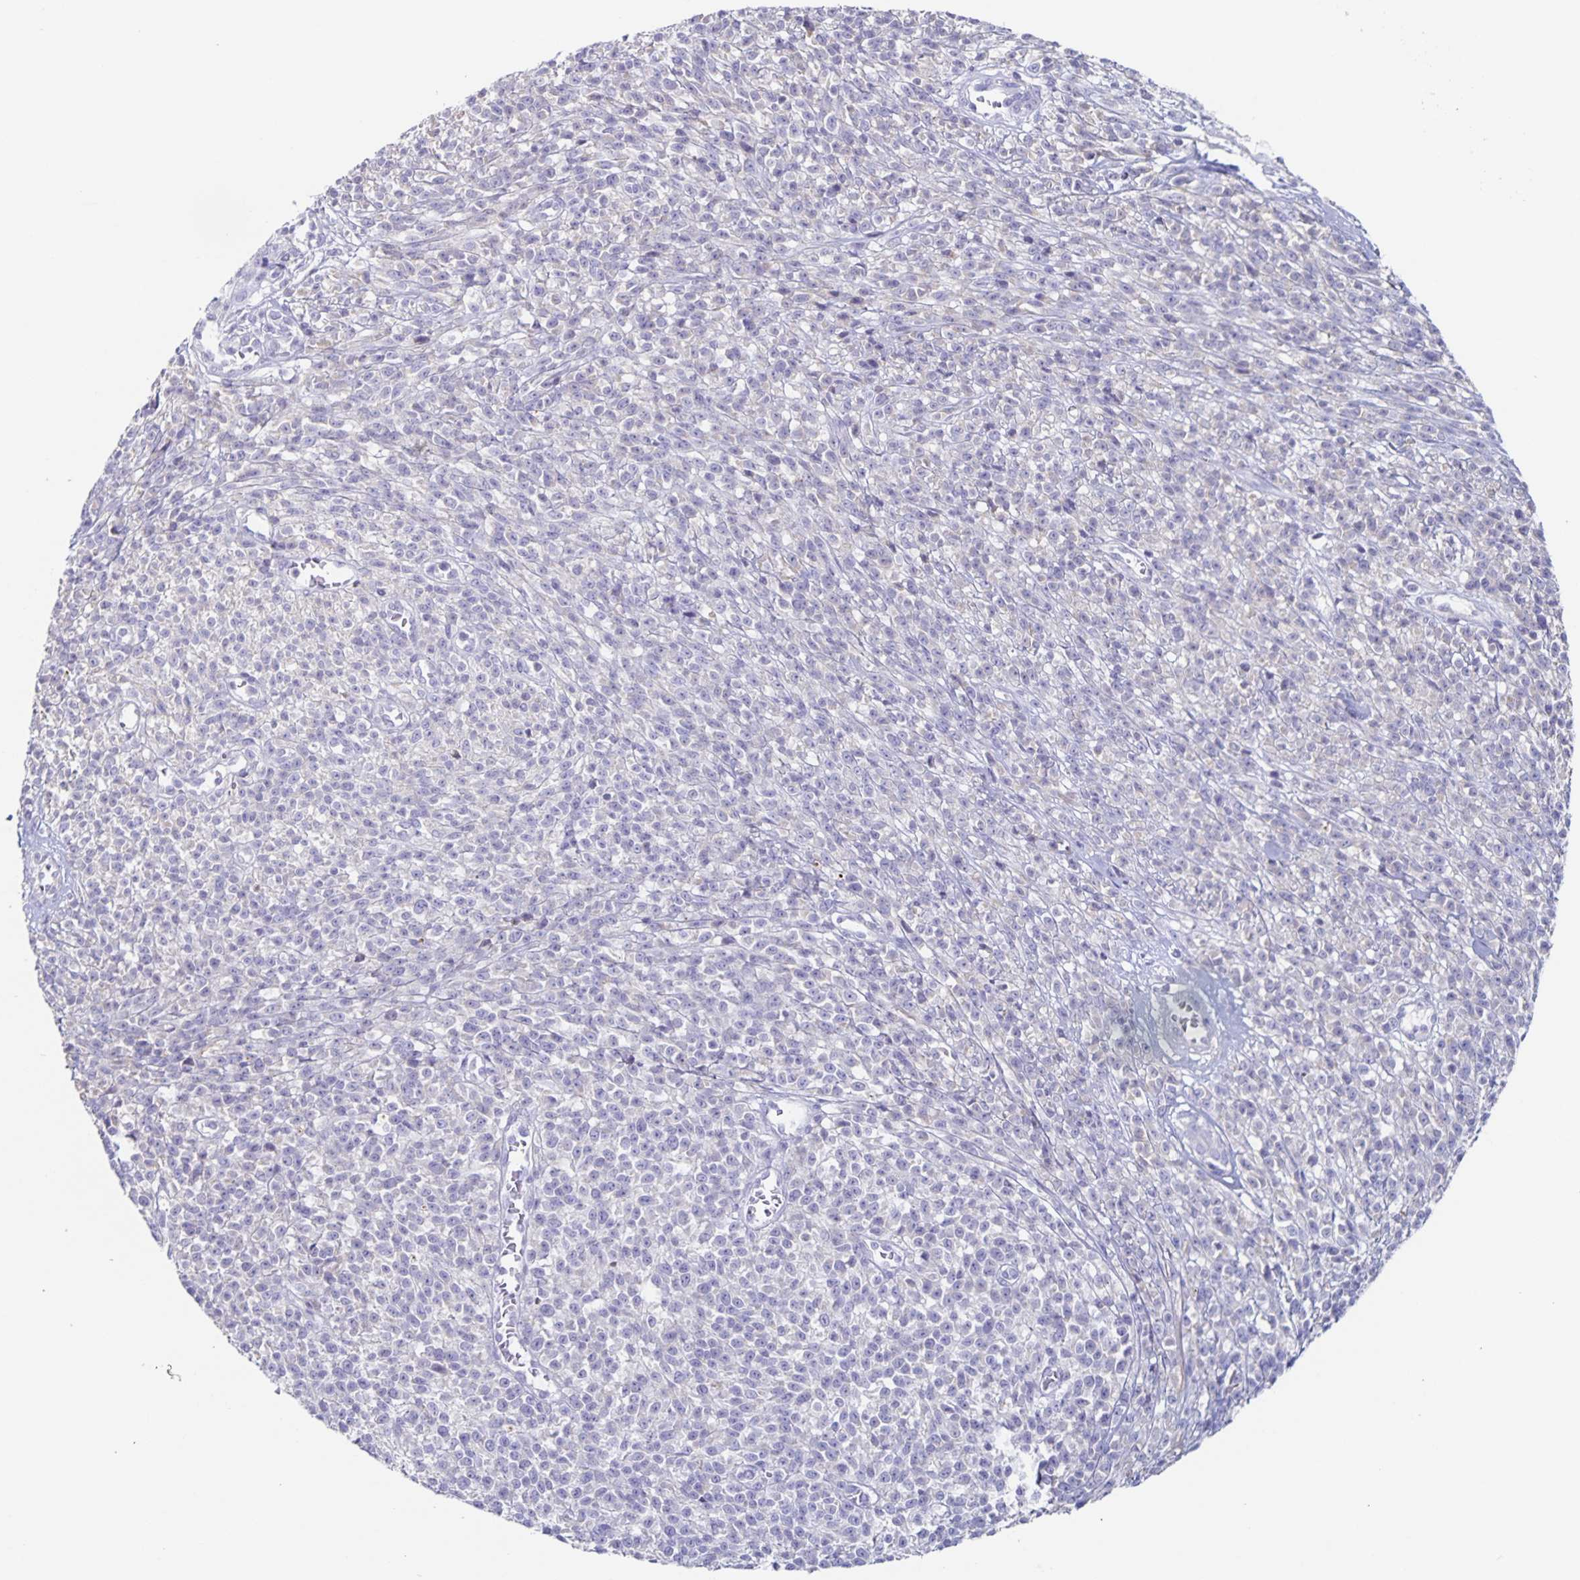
{"staining": {"intensity": "negative", "quantity": "none", "location": "none"}, "tissue": "melanoma", "cell_type": "Tumor cells", "image_type": "cancer", "snomed": [{"axis": "morphology", "description": "Malignant melanoma, NOS"}, {"axis": "topography", "description": "Skin"}, {"axis": "topography", "description": "Skin of trunk"}], "caption": "The IHC photomicrograph has no significant expression in tumor cells of malignant melanoma tissue.", "gene": "RPL36A", "patient": {"sex": "male", "age": 74}}